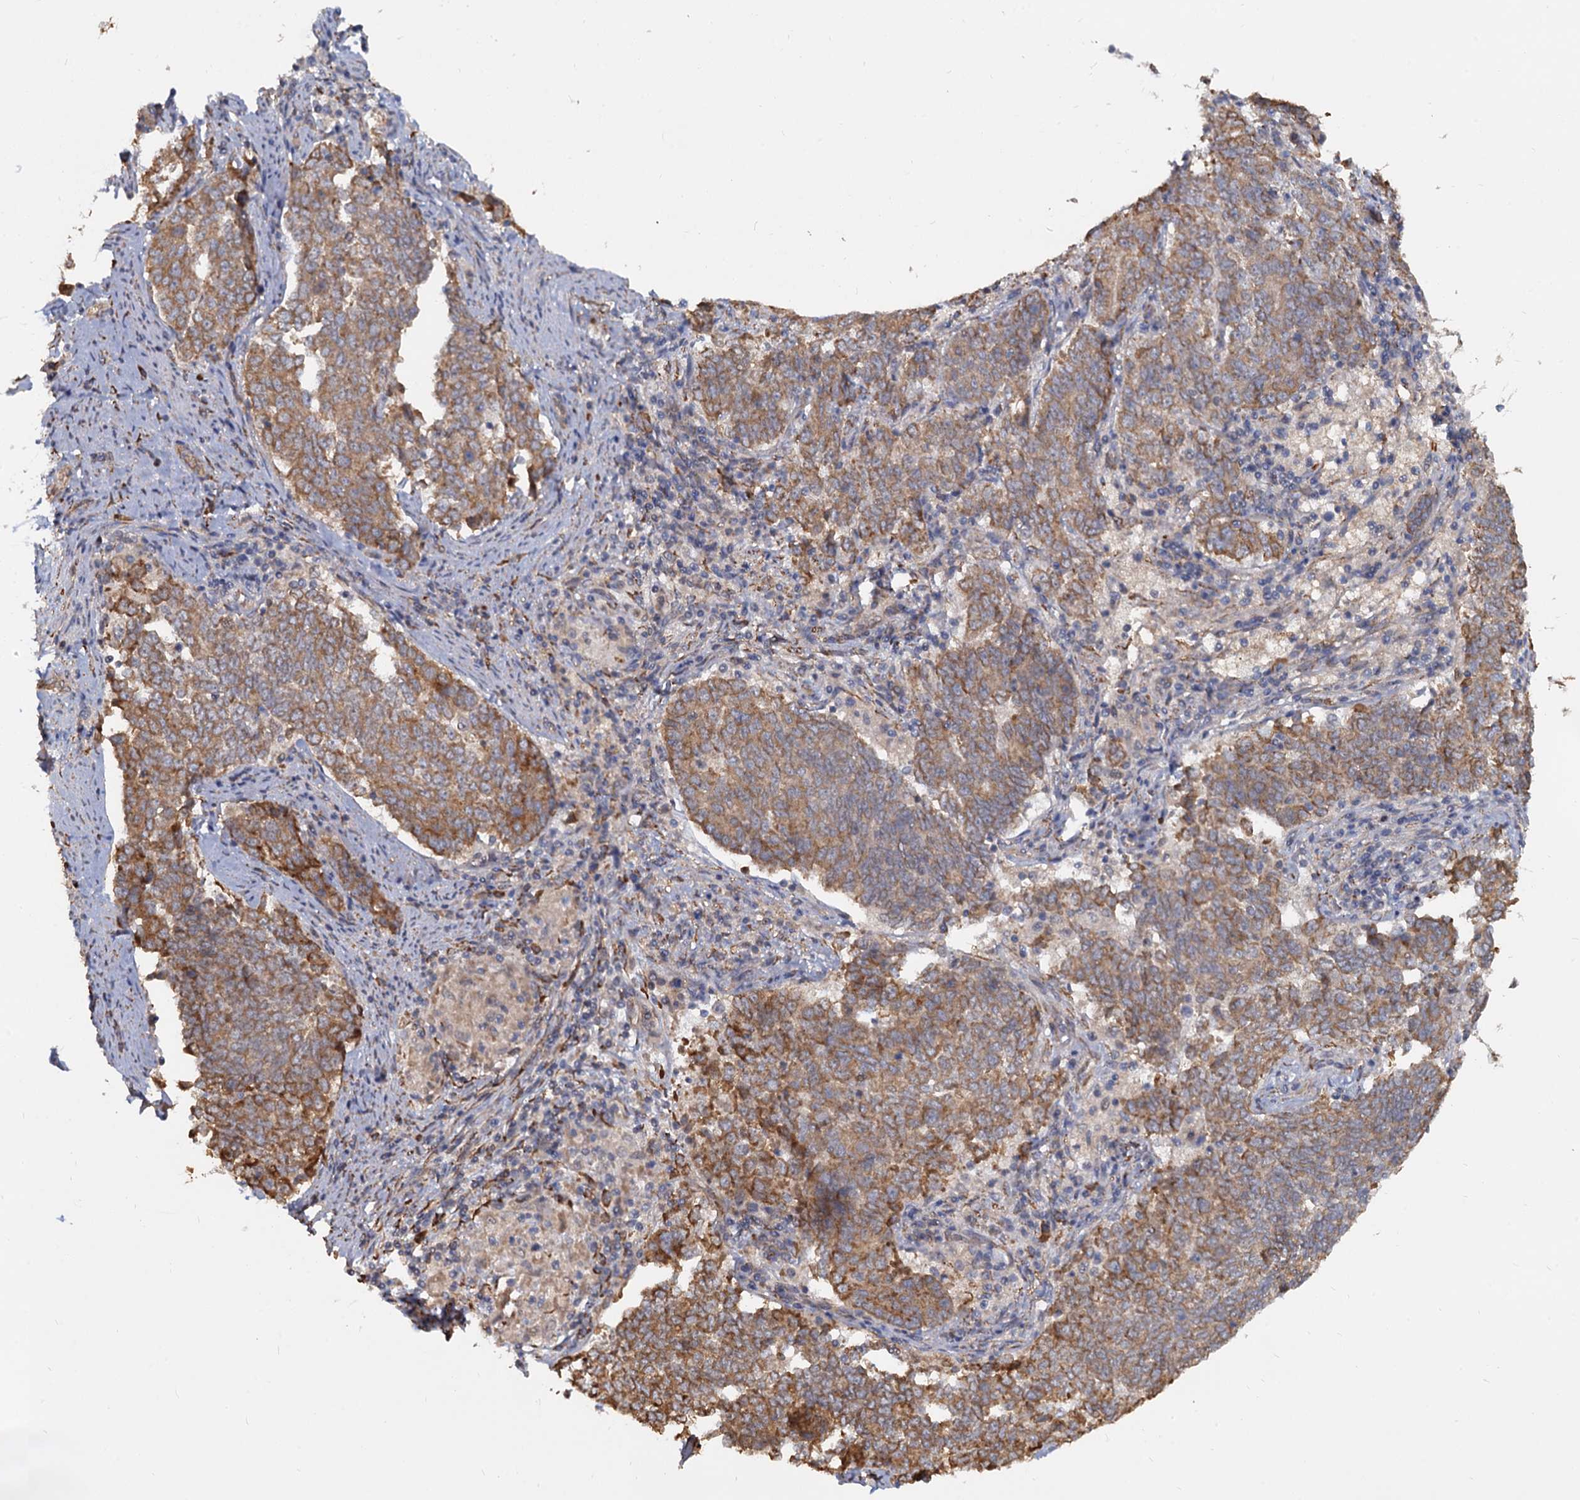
{"staining": {"intensity": "moderate", "quantity": ">75%", "location": "cytoplasmic/membranous"}, "tissue": "endometrial cancer", "cell_type": "Tumor cells", "image_type": "cancer", "snomed": [{"axis": "morphology", "description": "Adenocarcinoma, NOS"}, {"axis": "topography", "description": "Endometrium"}], "caption": "Endometrial adenocarcinoma stained with a protein marker exhibits moderate staining in tumor cells.", "gene": "LRRC51", "patient": {"sex": "female", "age": 80}}